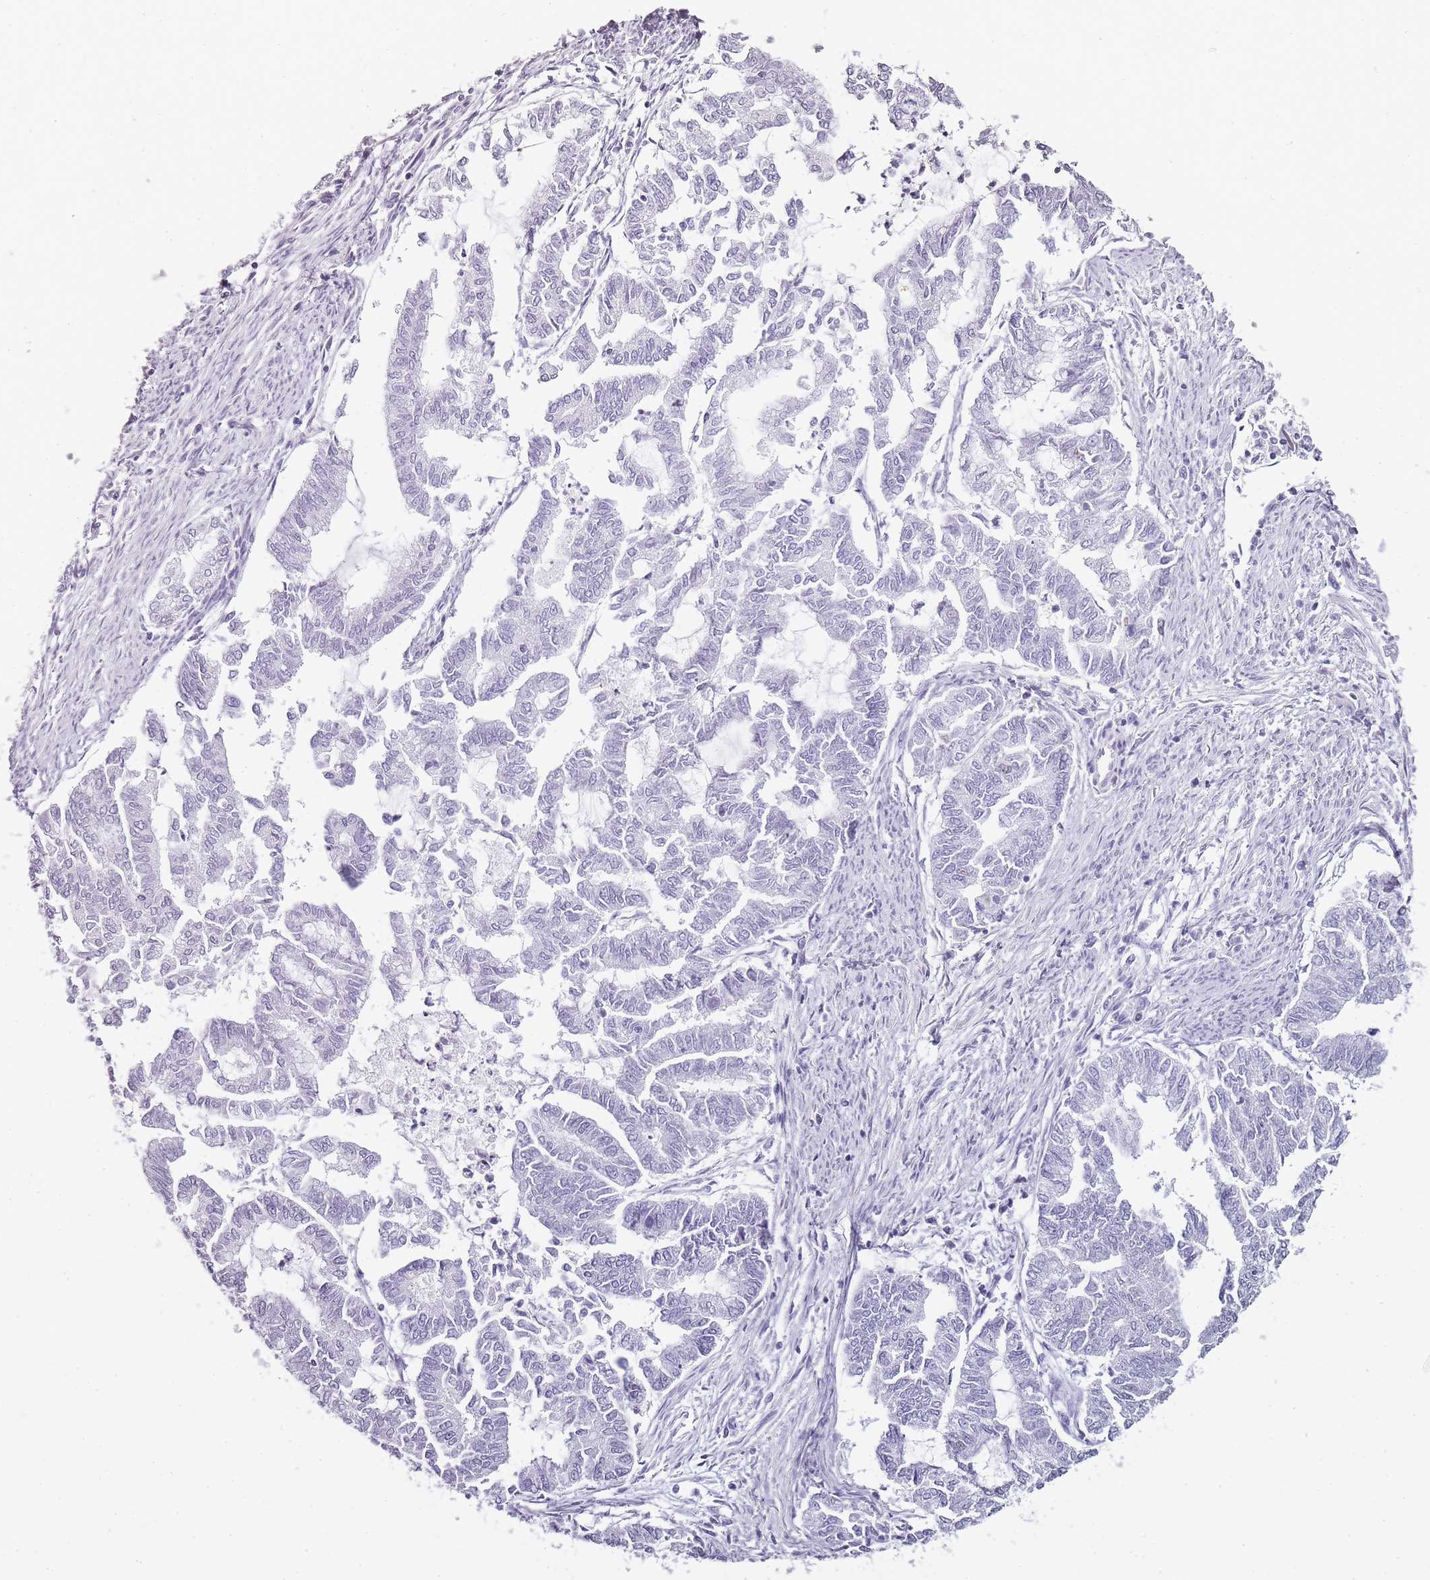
{"staining": {"intensity": "negative", "quantity": "none", "location": "none"}, "tissue": "endometrial cancer", "cell_type": "Tumor cells", "image_type": "cancer", "snomed": [{"axis": "morphology", "description": "Adenocarcinoma, NOS"}, {"axis": "topography", "description": "Endometrium"}], "caption": "Micrograph shows no protein staining in tumor cells of endometrial adenocarcinoma tissue.", "gene": "JAKMIP1", "patient": {"sex": "female", "age": 79}}